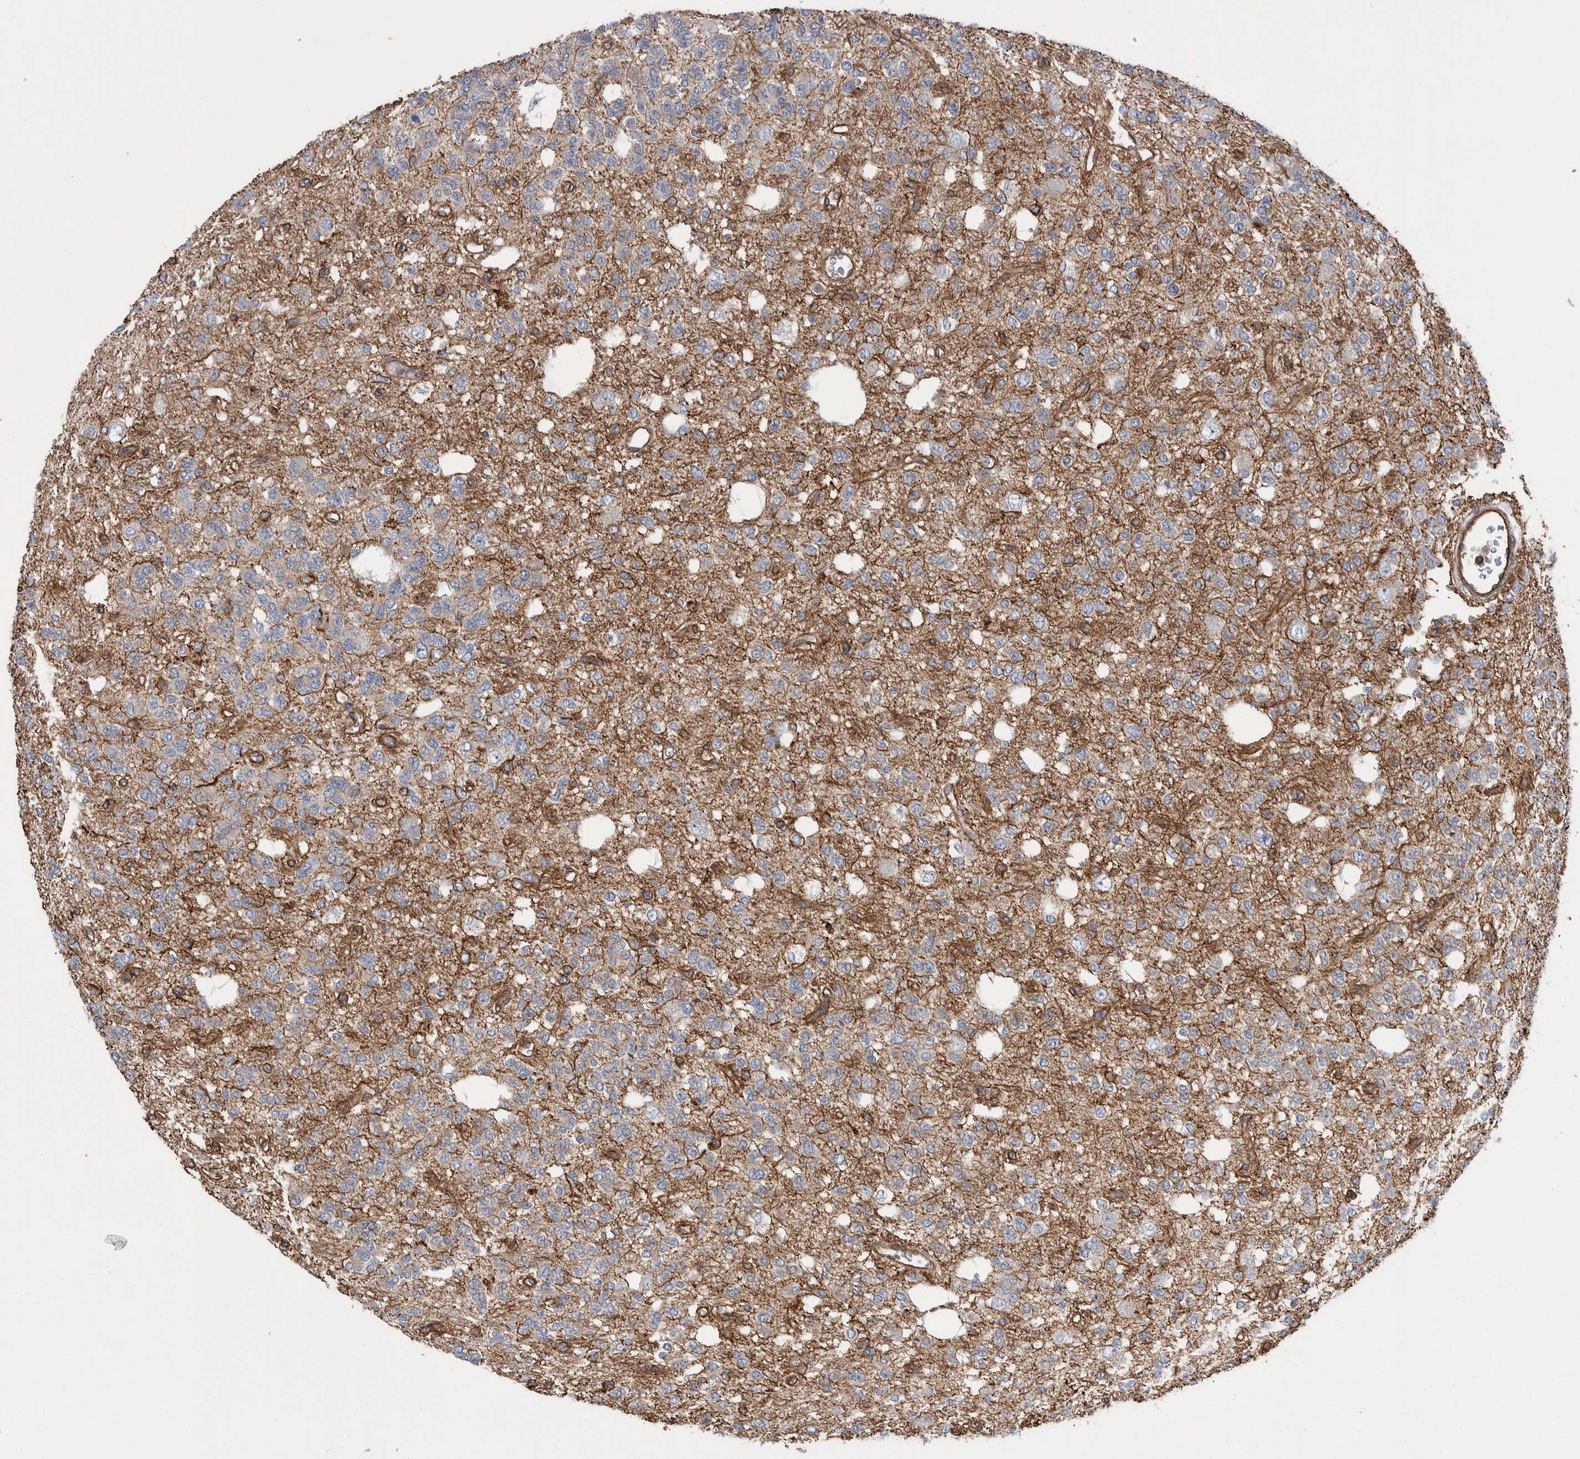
{"staining": {"intensity": "negative", "quantity": "none", "location": "none"}, "tissue": "glioma", "cell_type": "Tumor cells", "image_type": "cancer", "snomed": [{"axis": "morphology", "description": "Glioma, malignant, Low grade"}, {"axis": "topography", "description": "Brain"}], "caption": "Immunohistochemical staining of human low-grade glioma (malignant) exhibits no significant staining in tumor cells.", "gene": "KIF12", "patient": {"sex": "male", "age": 38}}